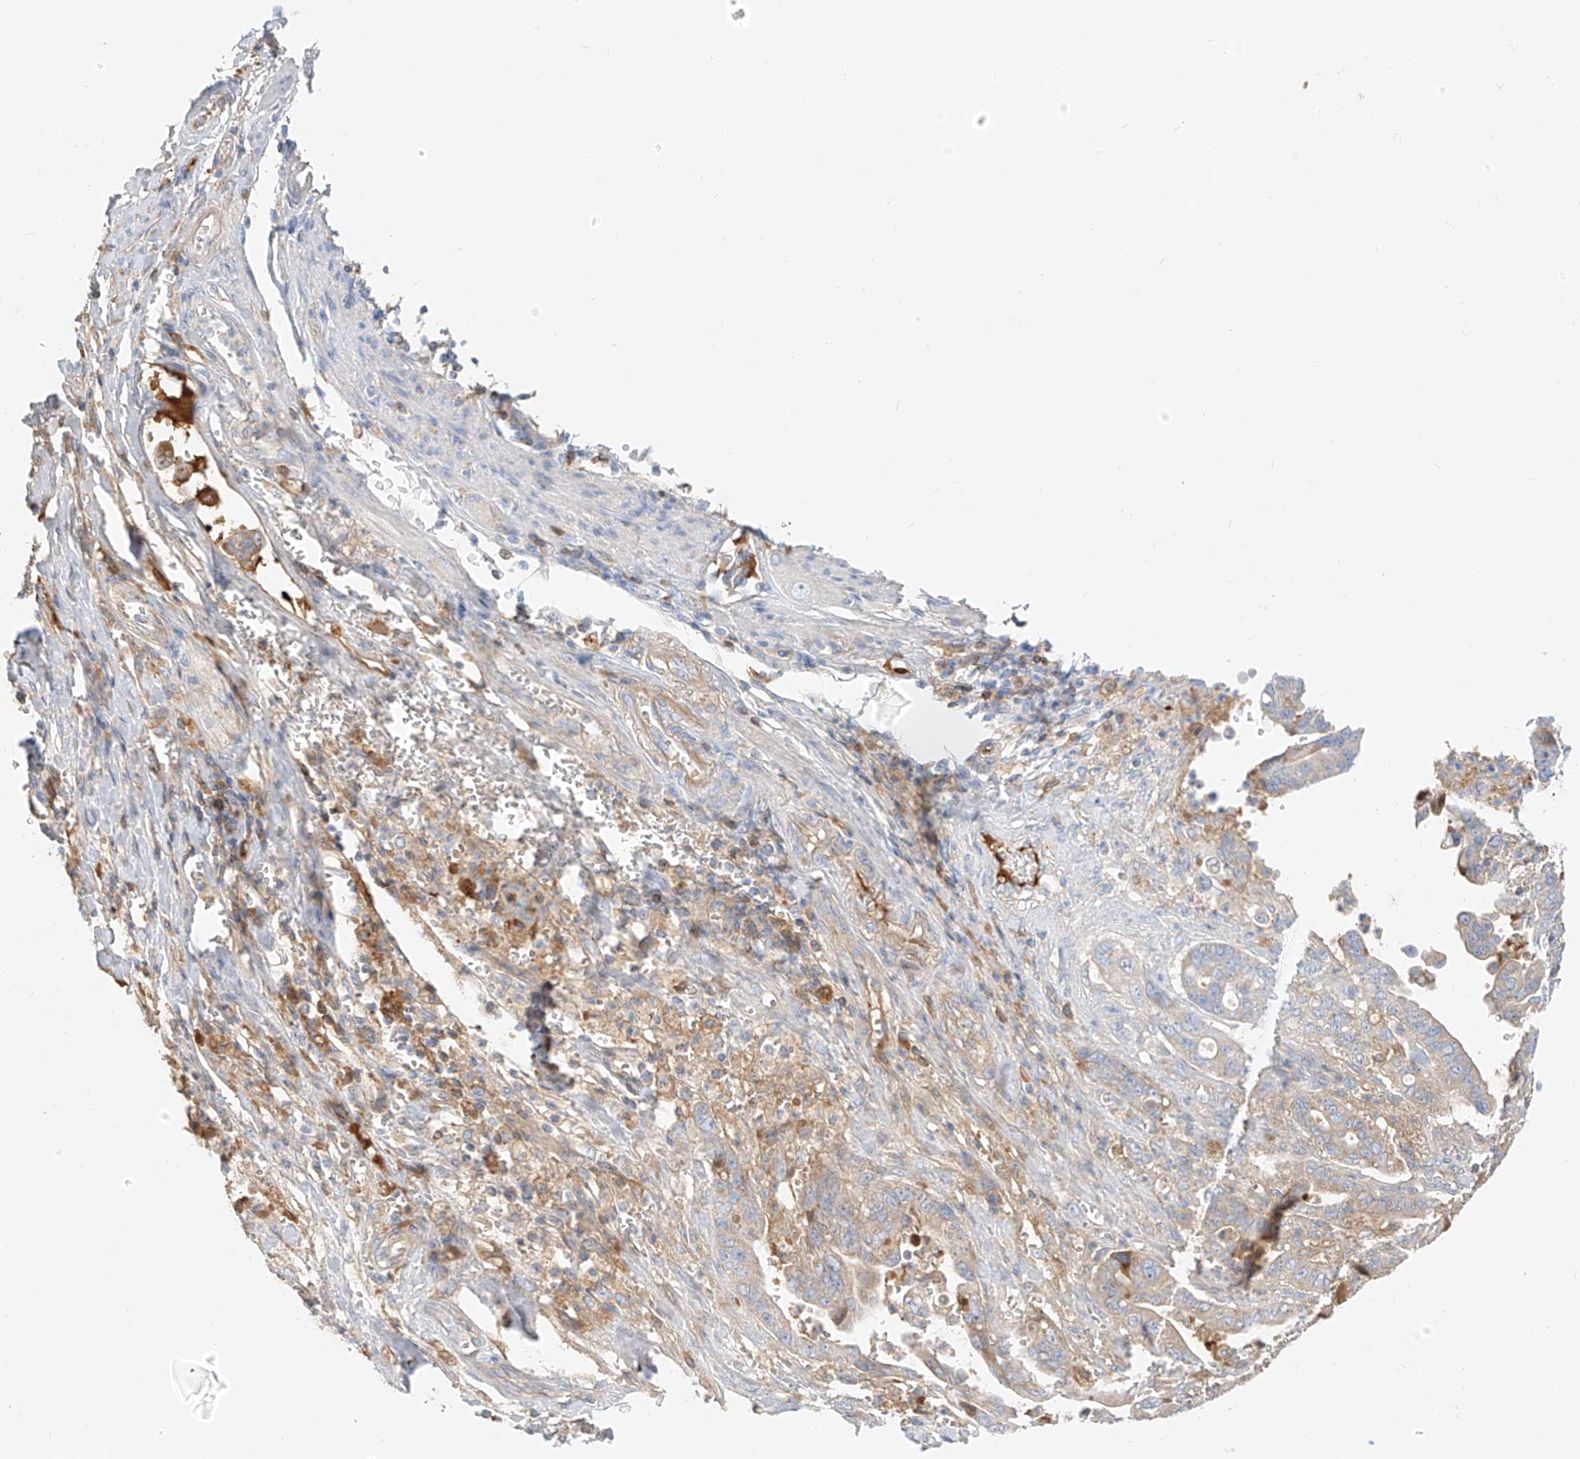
{"staining": {"intensity": "moderate", "quantity": "<25%", "location": "cytoplasmic/membranous"}, "tissue": "pancreatic cancer", "cell_type": "Tumor cells", "image_type": "cancer", "snomed": [{"axis": "morphology", "description": "Adenocarcinoma, NOS"}, {"axis": "topography", "description": "Pancreas"}], "caption": "Brown immunohistochemical staining in pancreatic cancer (adenocarcinoma) shows moderate cytoplasmic/membranous staining in approximately <25% of tumor cells.", "gene": "OCSTAMP", "patient": {"sex": "male", "age": 70}}